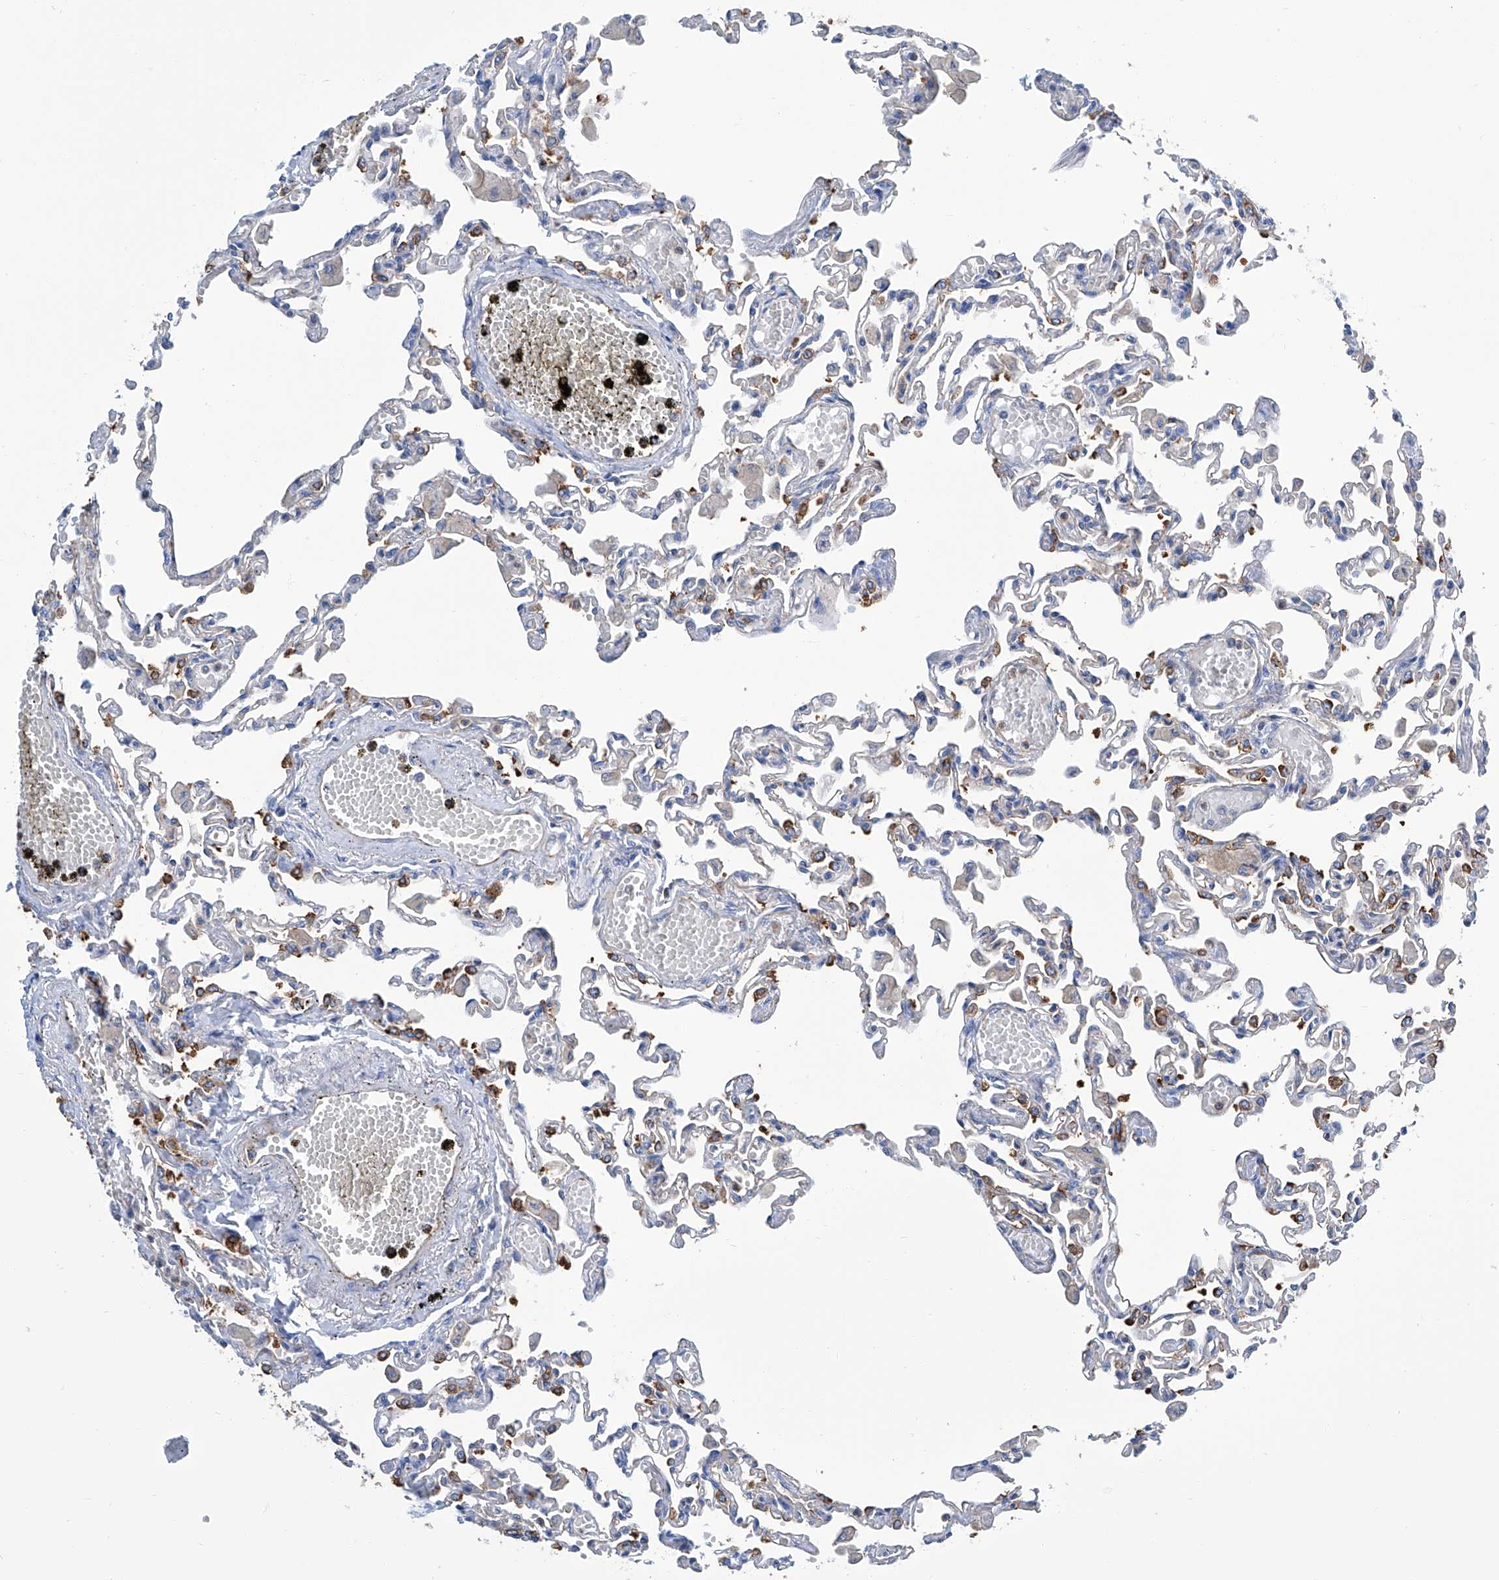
{"staining": {"intensity": "moderate", "quantity": "<25%", "location": "cytoplasmic/membranous"}, "tissue": "lung", "cell_type": "Alveolar cells", "image_type": "normal", "snomed": [{"axis": "morphology", "description": "Normal tissue, NOS"}, {"axis": "topography", "description": "Bronchus"}, {"axis": "topography", "description": "Lung"}], "caption": "Moderate cytoplasmic/membranous protein staining is identified in about <25% of alveolar cells in lung. (DAB IHC with brightfield microscopy, high magnification).", "gene": "GPT", "patient": {"sex": "female", "age": 49}}